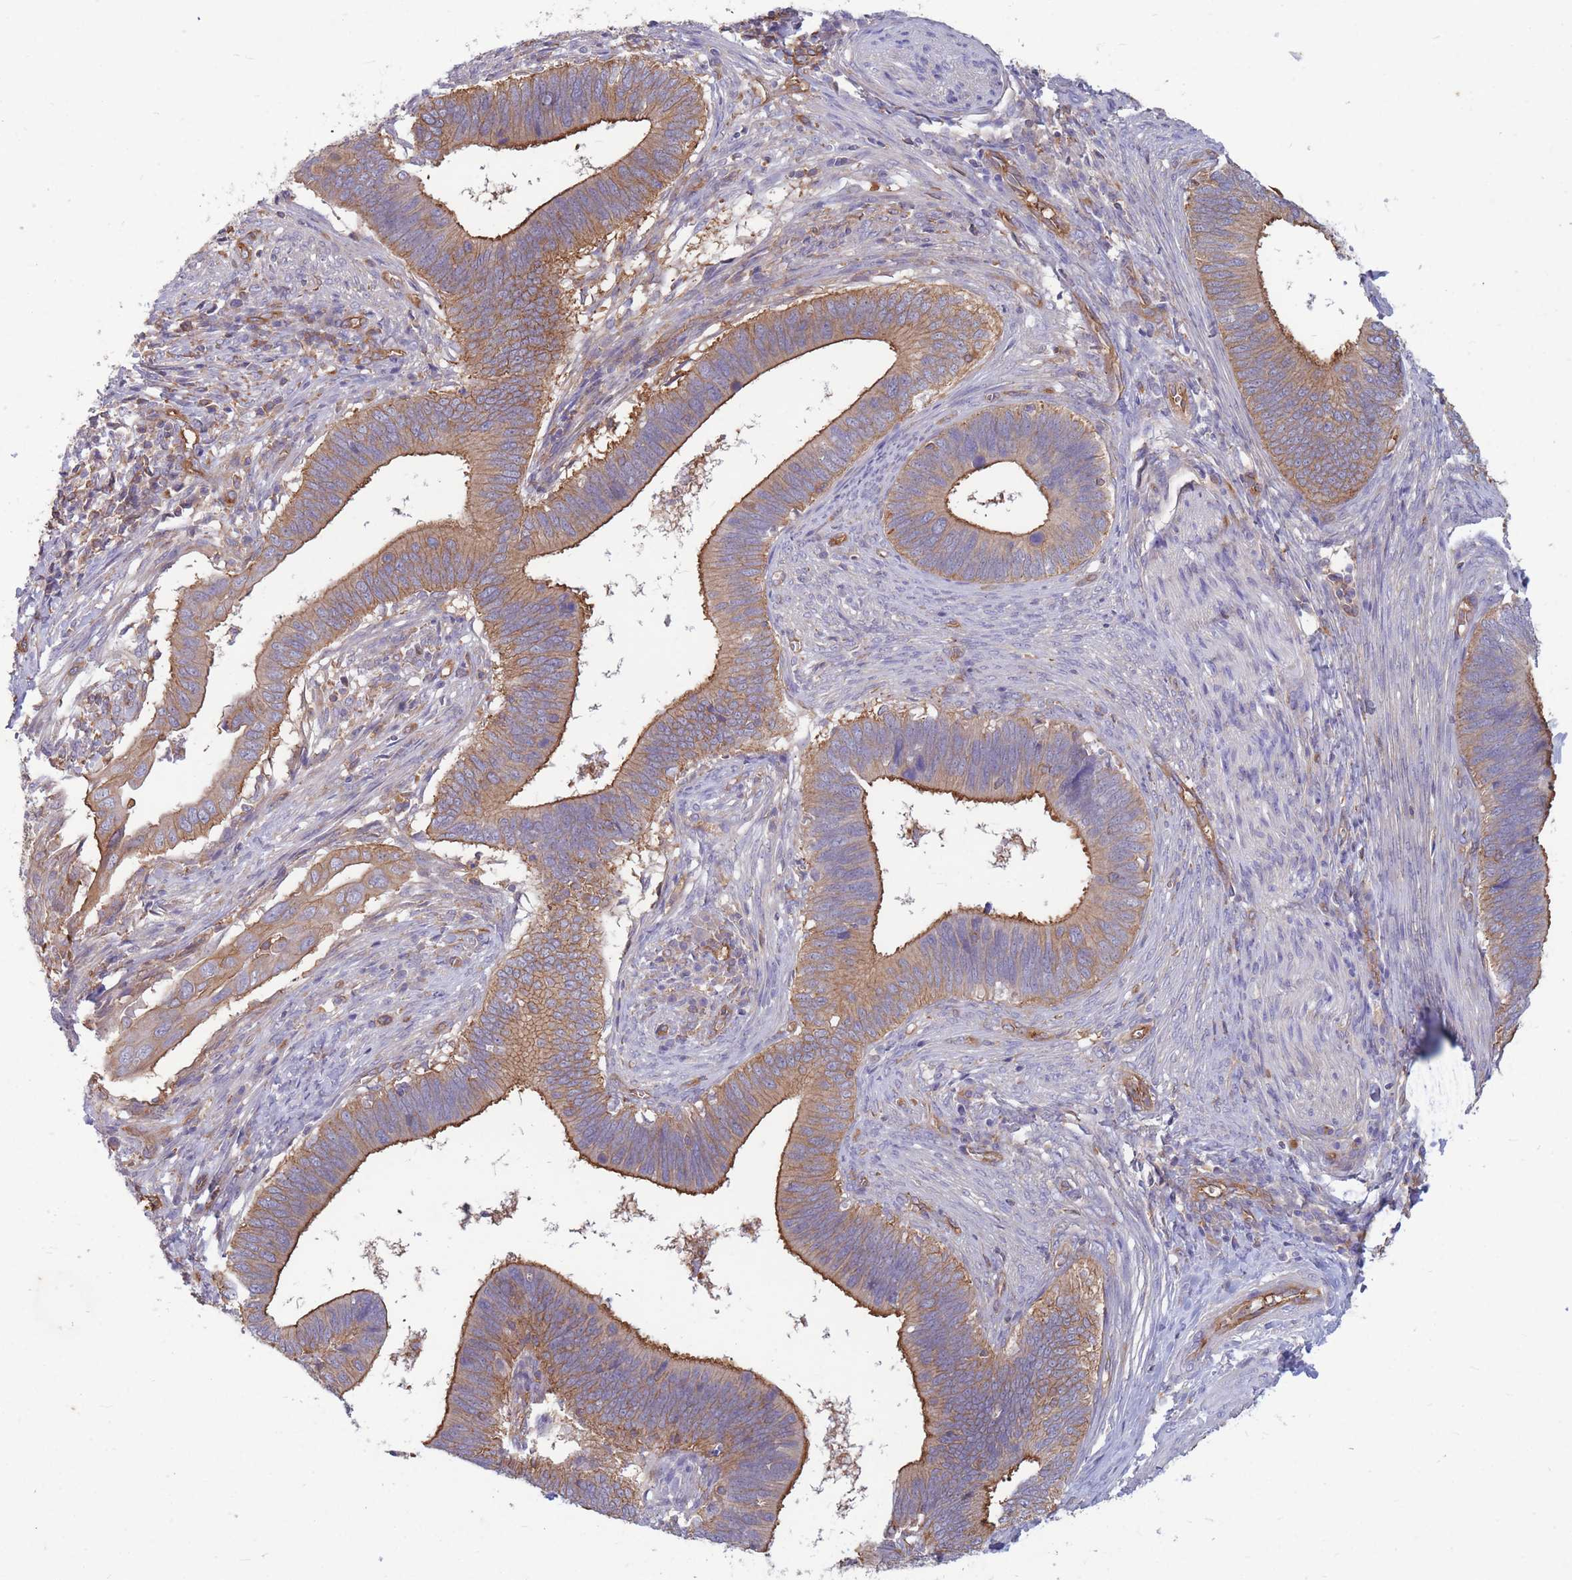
{"staining": {"intensity": "strong", "quantity": ">75%", "location": "cytoplasmic/membranous"}, "tissue": "cervical cancer", "cell_type": "Tumor cells", "image_type": "cancer", "snomed": [{"axis": "morphology", "description": "Adenocarcinoma, NOS"}, {"axis": "topography", "description": "Cervix"}], "caption": "Human cervical cancer (adenocarcinoma) stained with a protein marker shows strong staining in tumor cells.", "gene": "GGA1", "patient": {"sex": "female", "age": 42}}